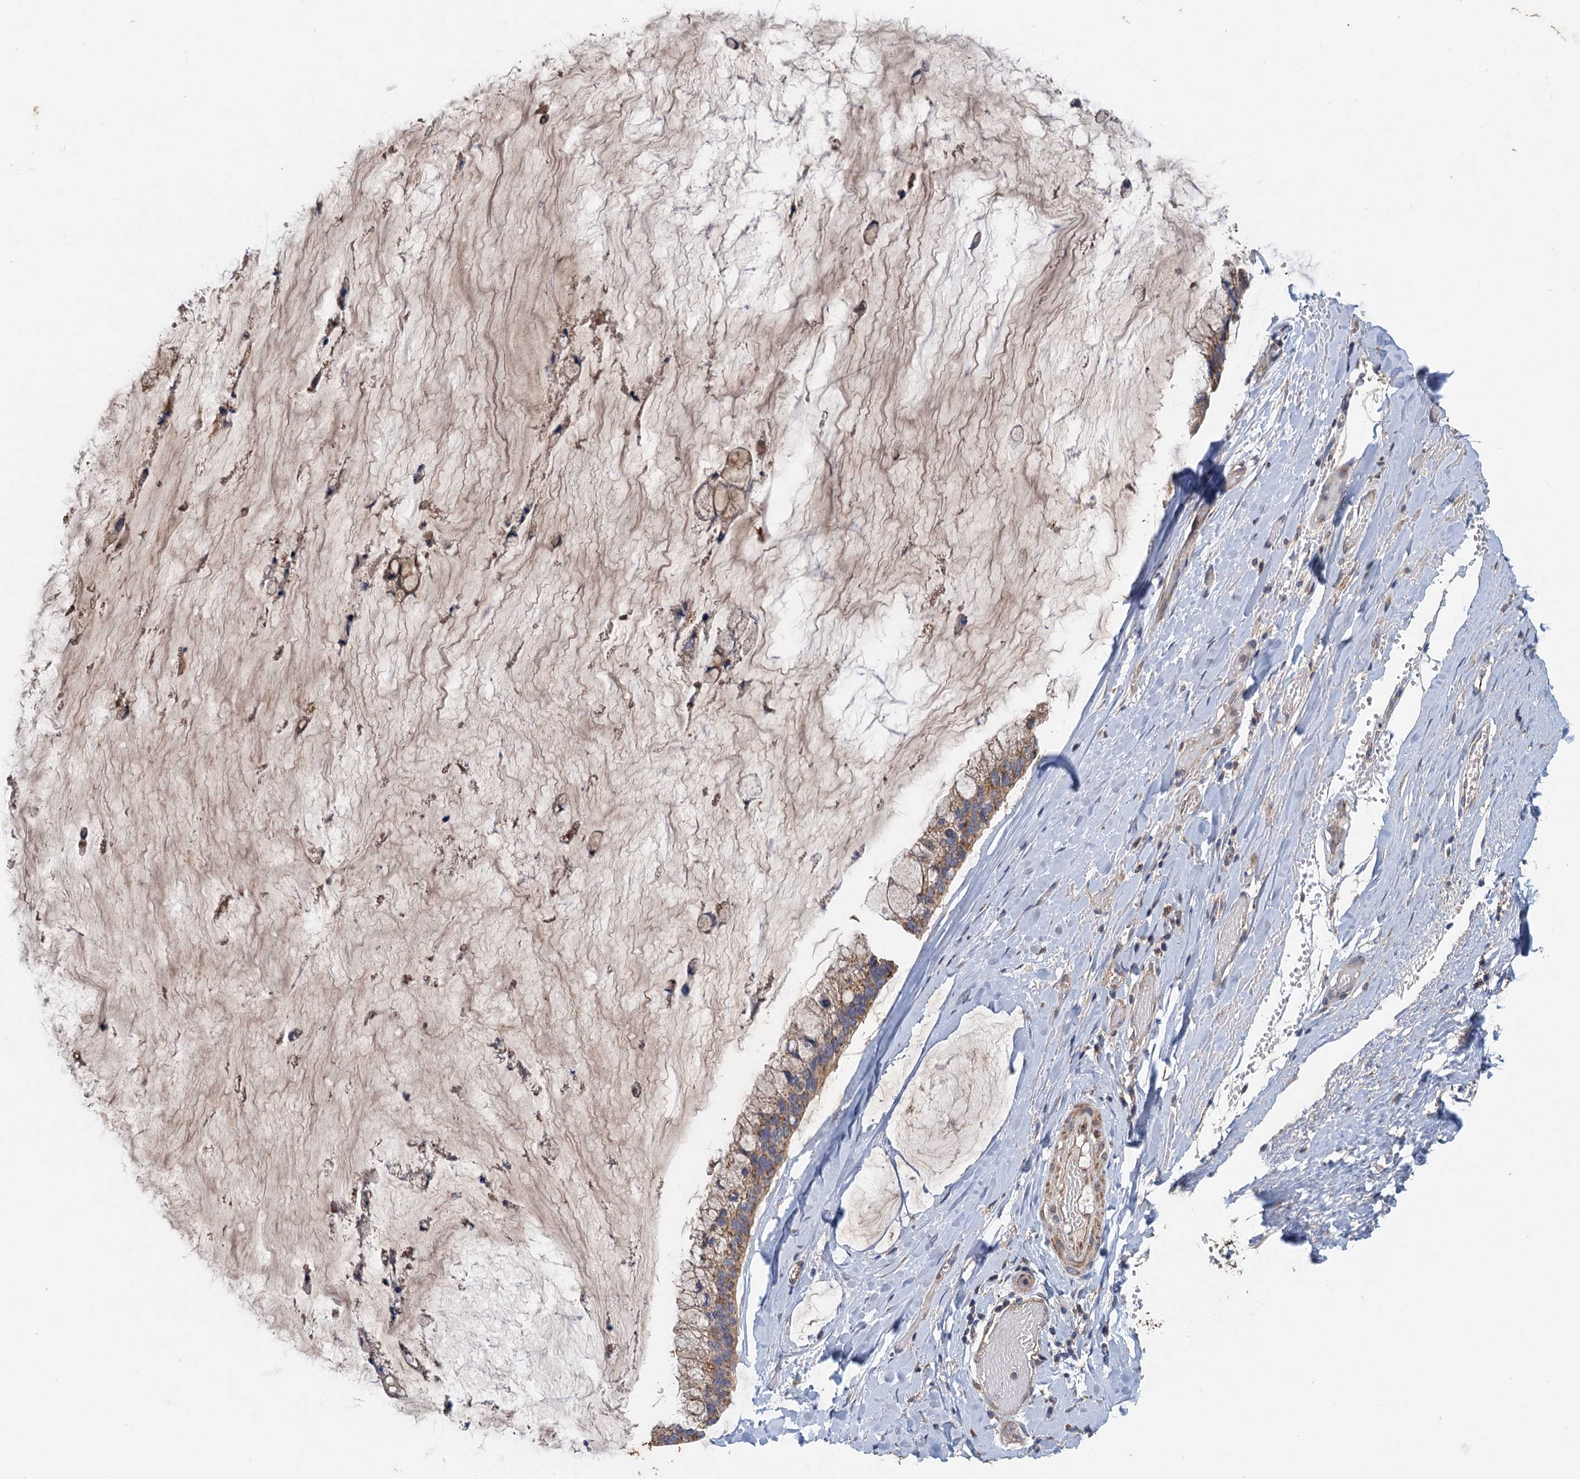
{"staining": {"intensity": "moderate", "quantity": ">75%", "location": "cytoplasmic/membranous"}, "tissue": "ovarian cancer", "cell_type": "Tumor cells", "image_type": "cancer", "snomed": [{"axis": "morphology", "description": "Cystadenocarcinoma, mucinous, NOS"}, {"axis": "topography", "description": "Ovary"}], "caption": "A high-resolution micrograph shows immunohistochemistry staining of mucinous cystadenocarcinoma (ovarian), which displays moderate cytoplasmic/membranous staining in about >75% of tumor cells.", "gene": "BCS1L", "patient": {"sex": "female", "age": 39}}